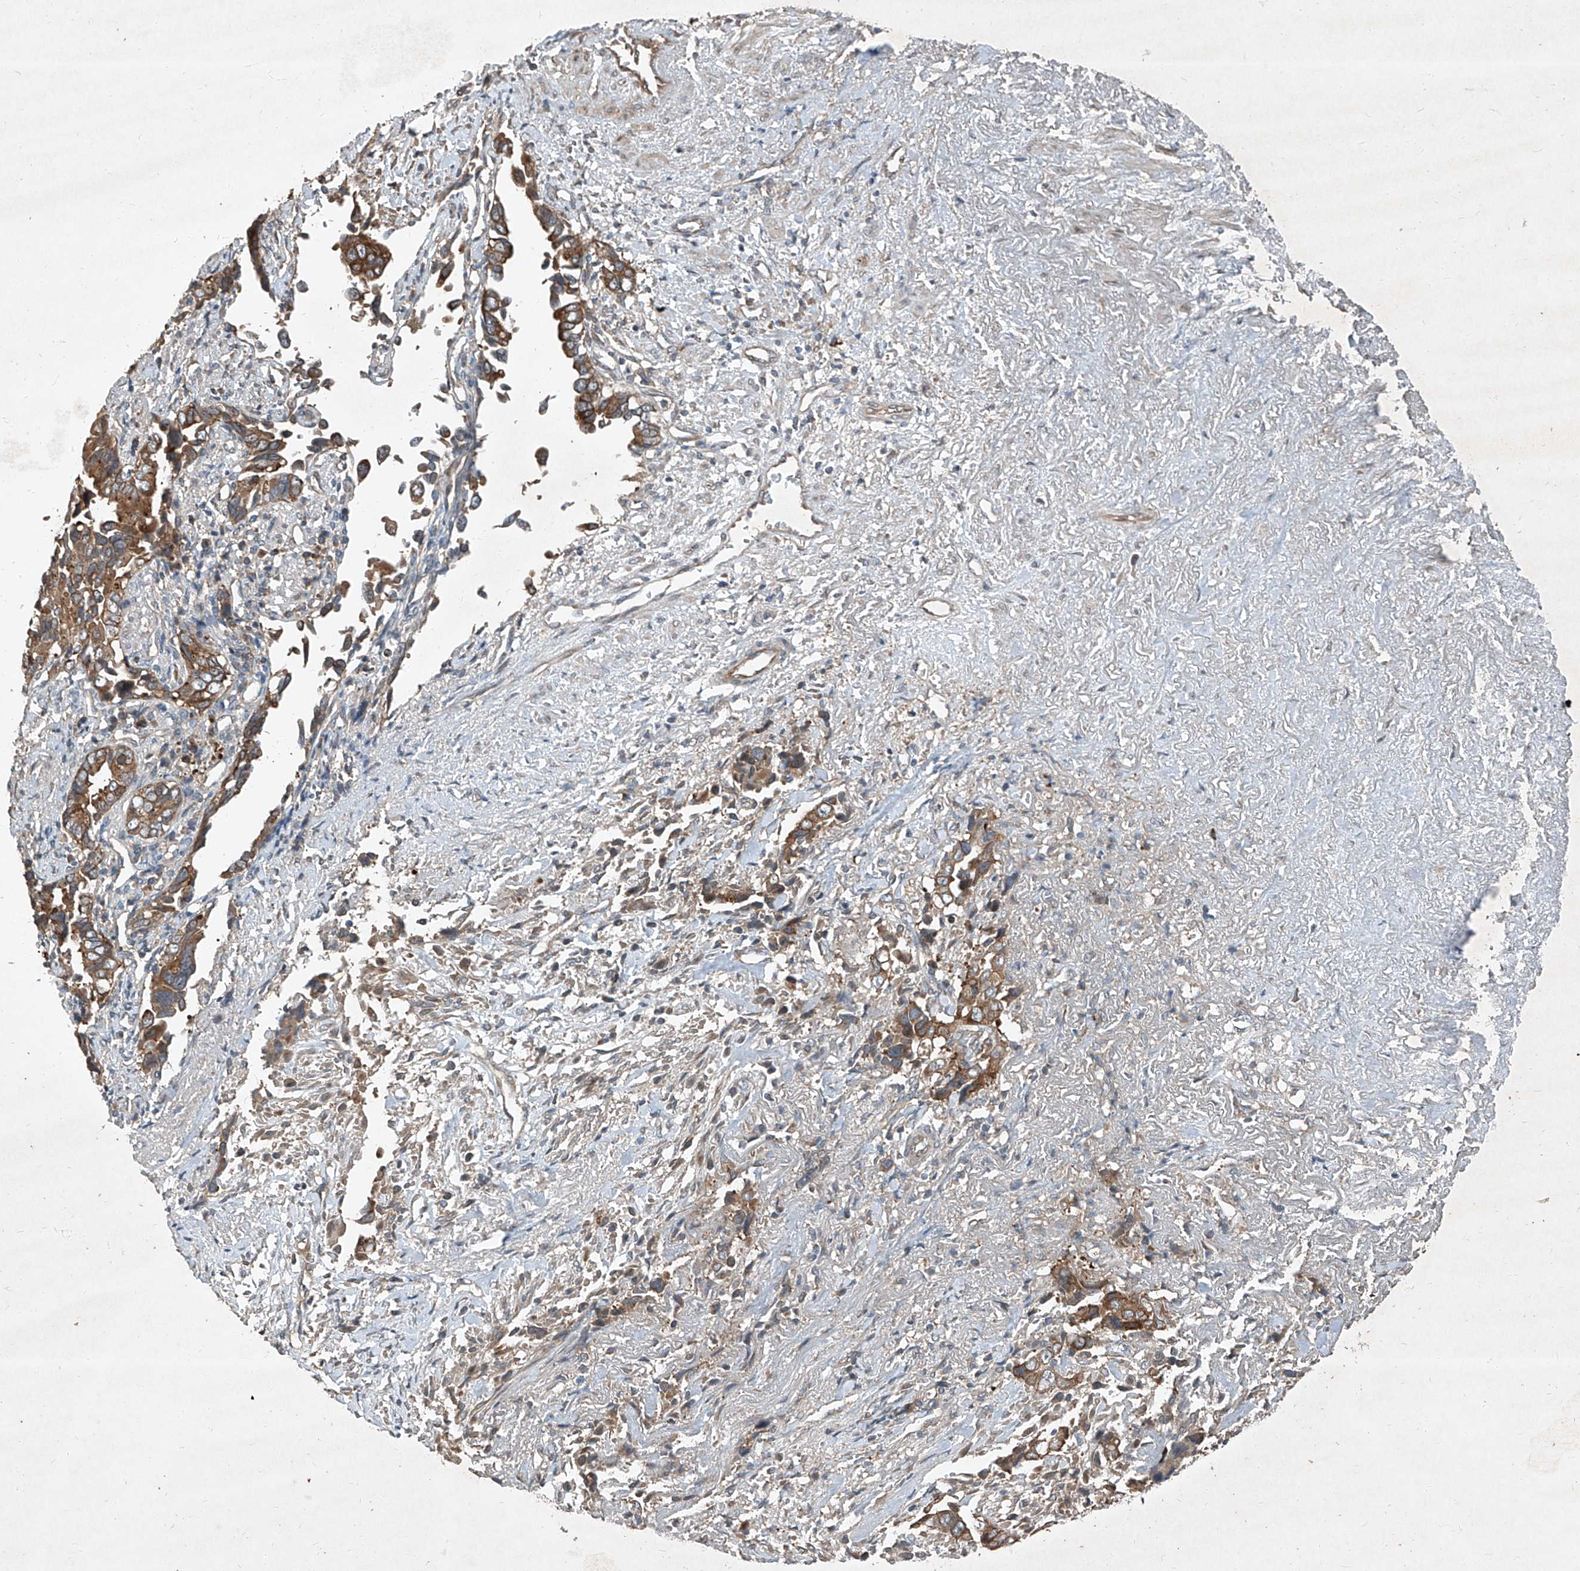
{"staining": {"intensity": "moderate", "quantity": ">75%", "location": "cytoplasmic/membranous"}, "tissue": "liver cancer", "cell_type": "Tumor cells", "image_type": "cancer", "snomed": [{"axis": "morphology", "description": "Cholangiocarcinoma"}, {"axis": "topography", "description": "Liver"}], "caption": "Immunohistochemical staining of human liver cancer demonstrates moderate cytoplasmic/membranous protein expression in about >75% of tumor cells. (DAB (3,3'-diaminobenzidine) IHC with brightfield microscopy, high magnification).", "gene": "CCN1", "patient": {"sex": "female", "age": 79}}